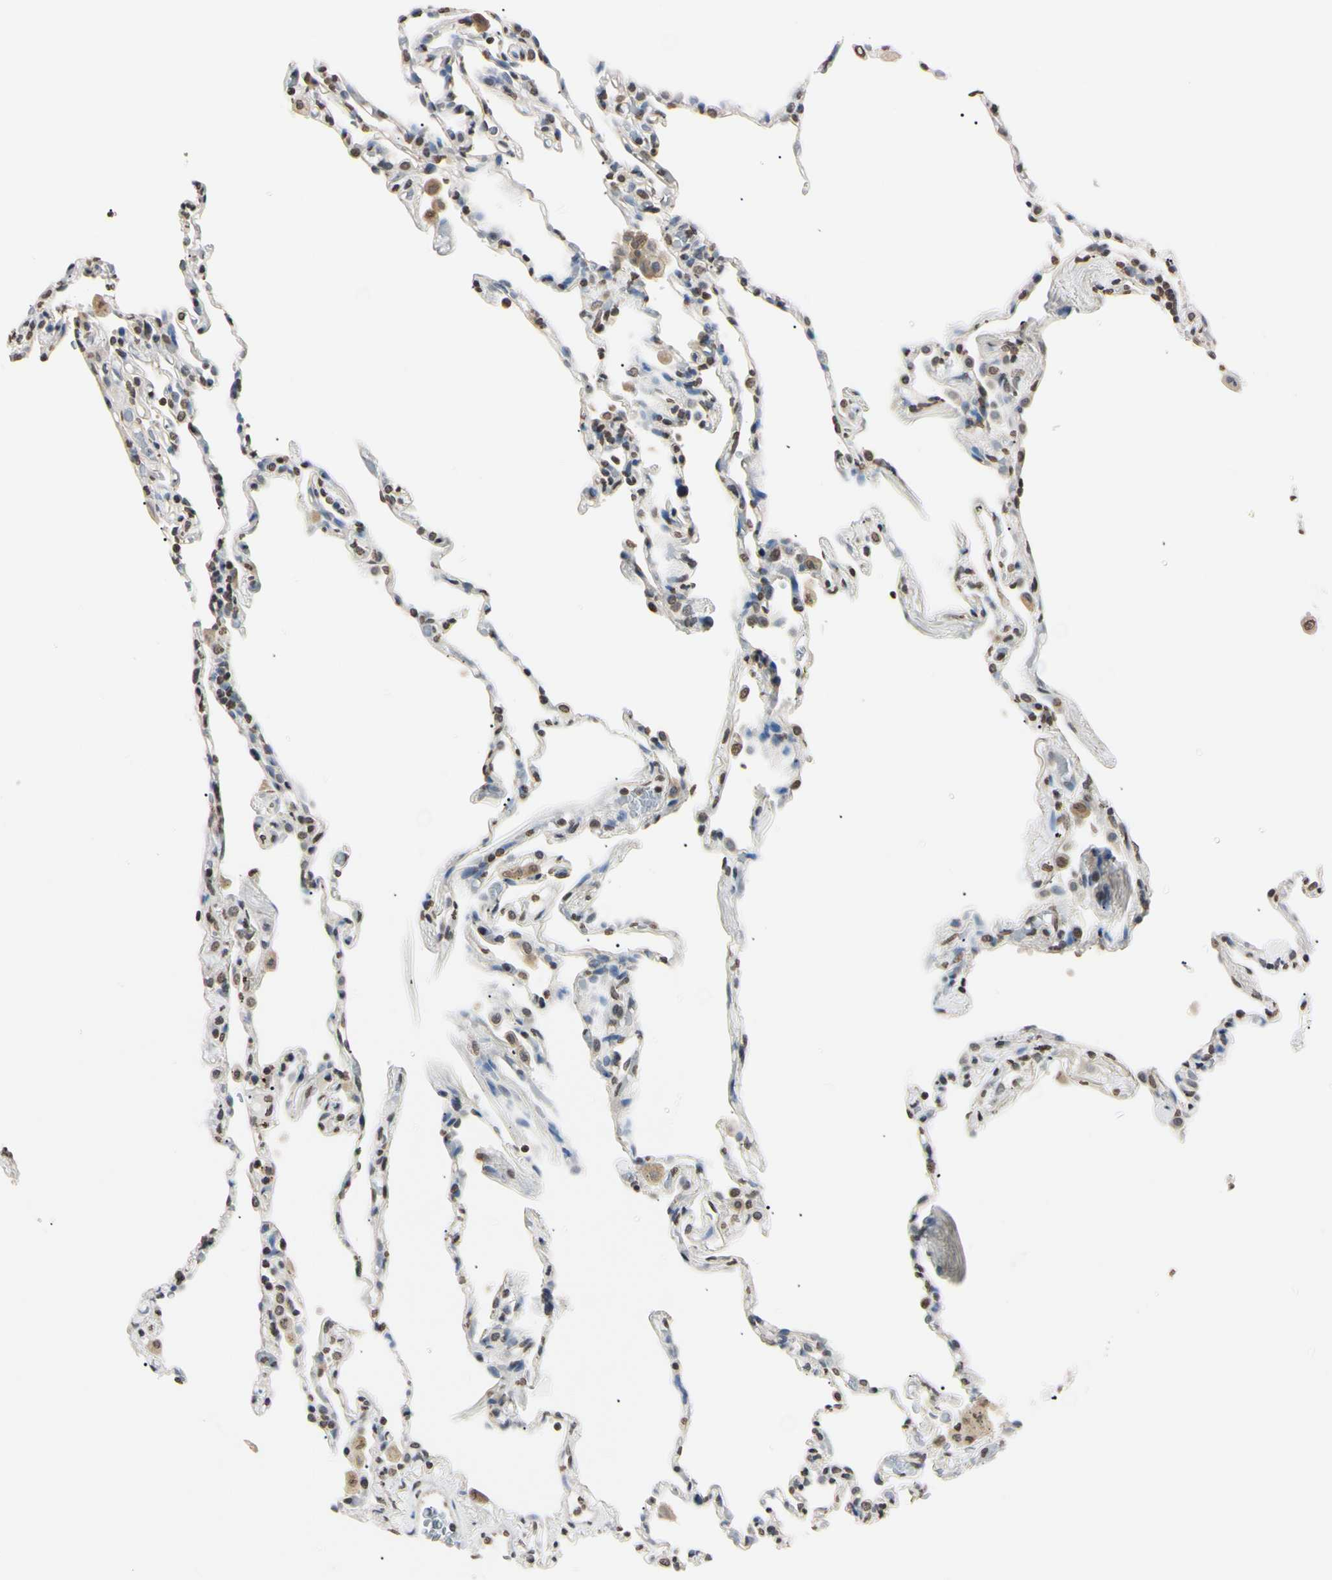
{"staining": {"intensity": "moderate", "quantity": ">75%", "location": "nuclear"}, "tissue": "lung", "cell_type": "Alveolar cells", "image_type": "normal", "snomed": [{"axis": "morphology", "description": "Normal tissue, NOS"}, {"axis": "topography", "description": "Lung"}], "caption": "Immunohistochemistry image of normal lung stained for a protein (brown), which displays medium levels of moderate nuclear expression in about >75% of alveolar cells.", "gene": "CDC45", "patient": {"sex": "male", "age": 59}}